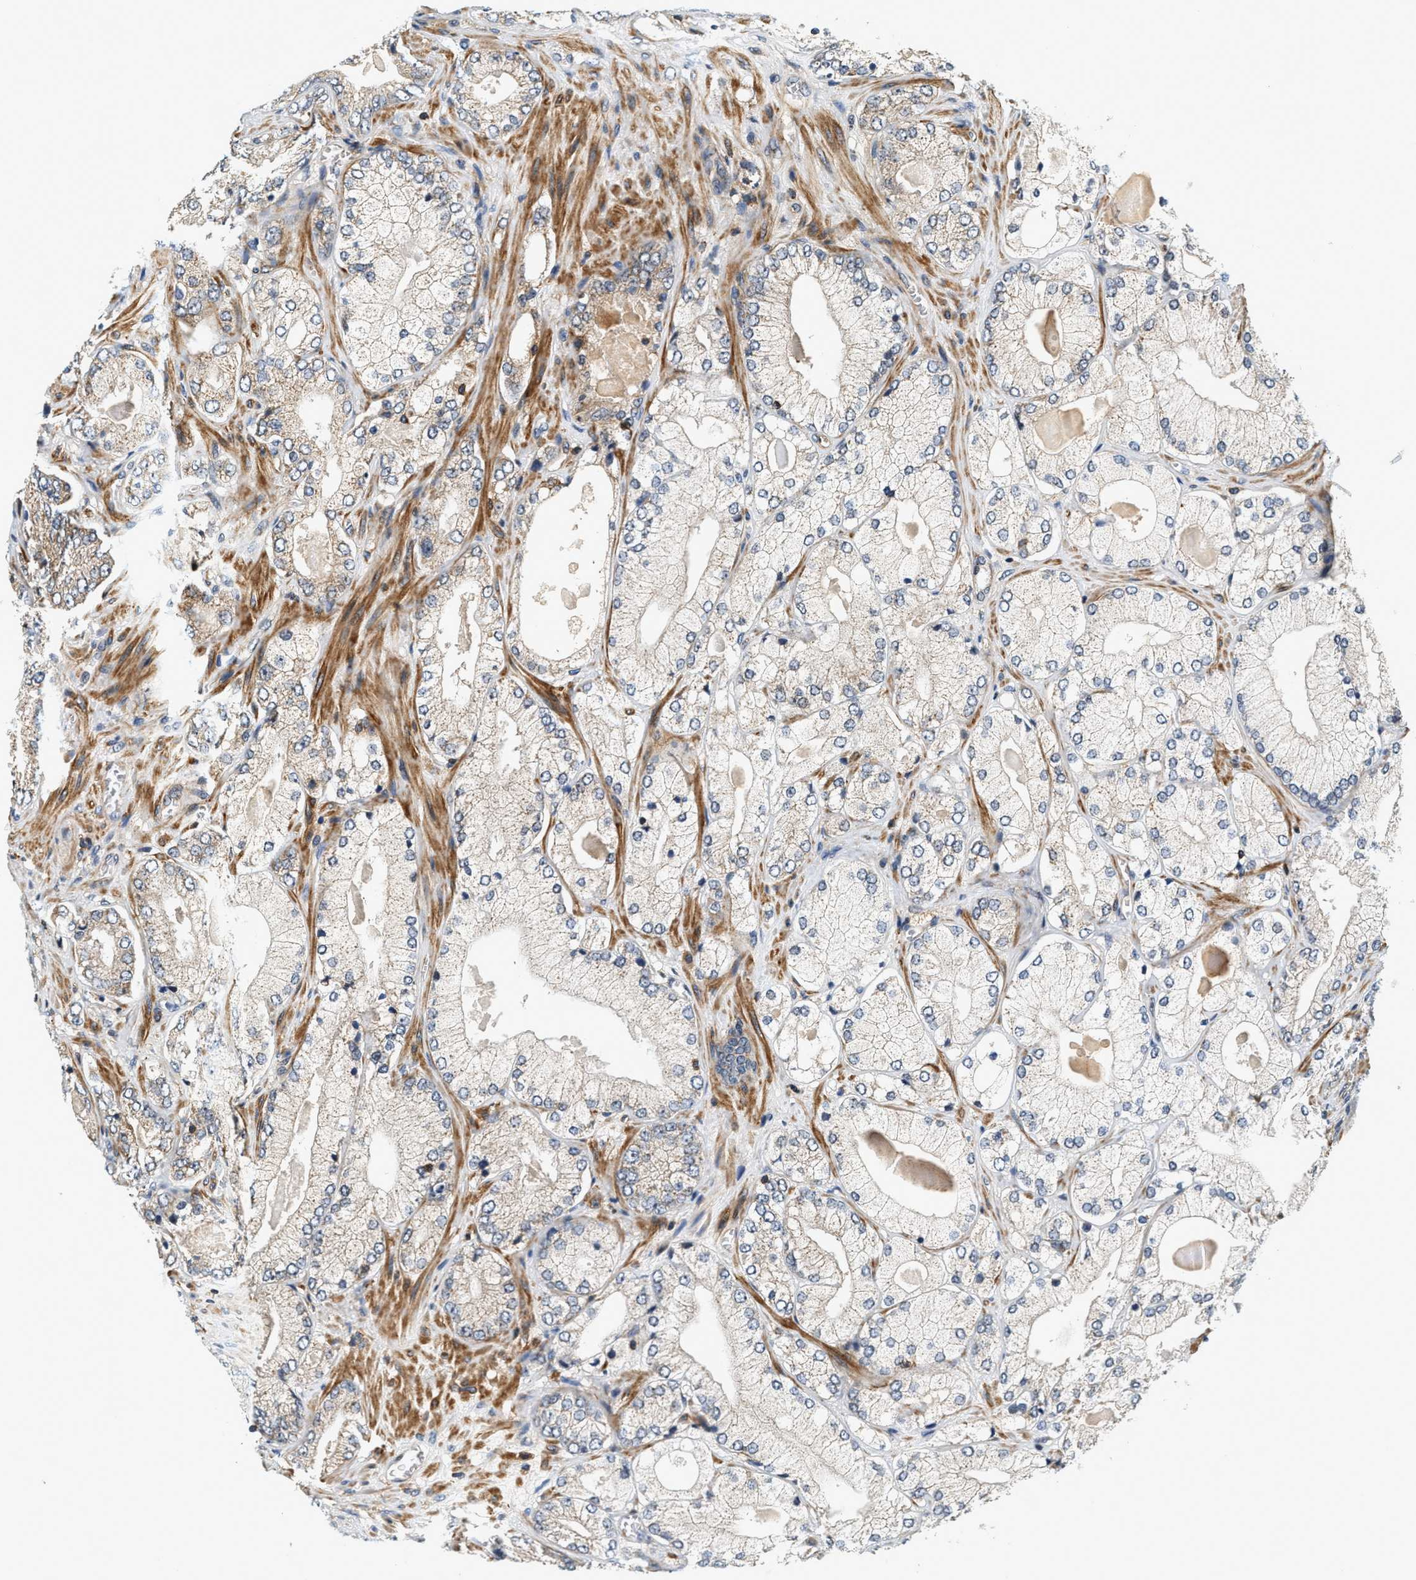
{"staining": {"intensity": "negative", "quantity": "none", "location": "none"}, "tissue": "prostate cancer", "cell_type": "Tumor cells", "image_type": "cancer", "snomed": [{"axis": "morphology", "description": "Adenocarcinoma, Low grade"}, {"axis": "topography", "description": "Prostate"}], "caption": "The micrograph demonstrates no staining of tumor cells in prostate cancer (adenocarcinoma (low-grade)). Nuclei are stained in blue.", "gene": "SAMD9", "patient": {"sex": "male", "age": 65}}